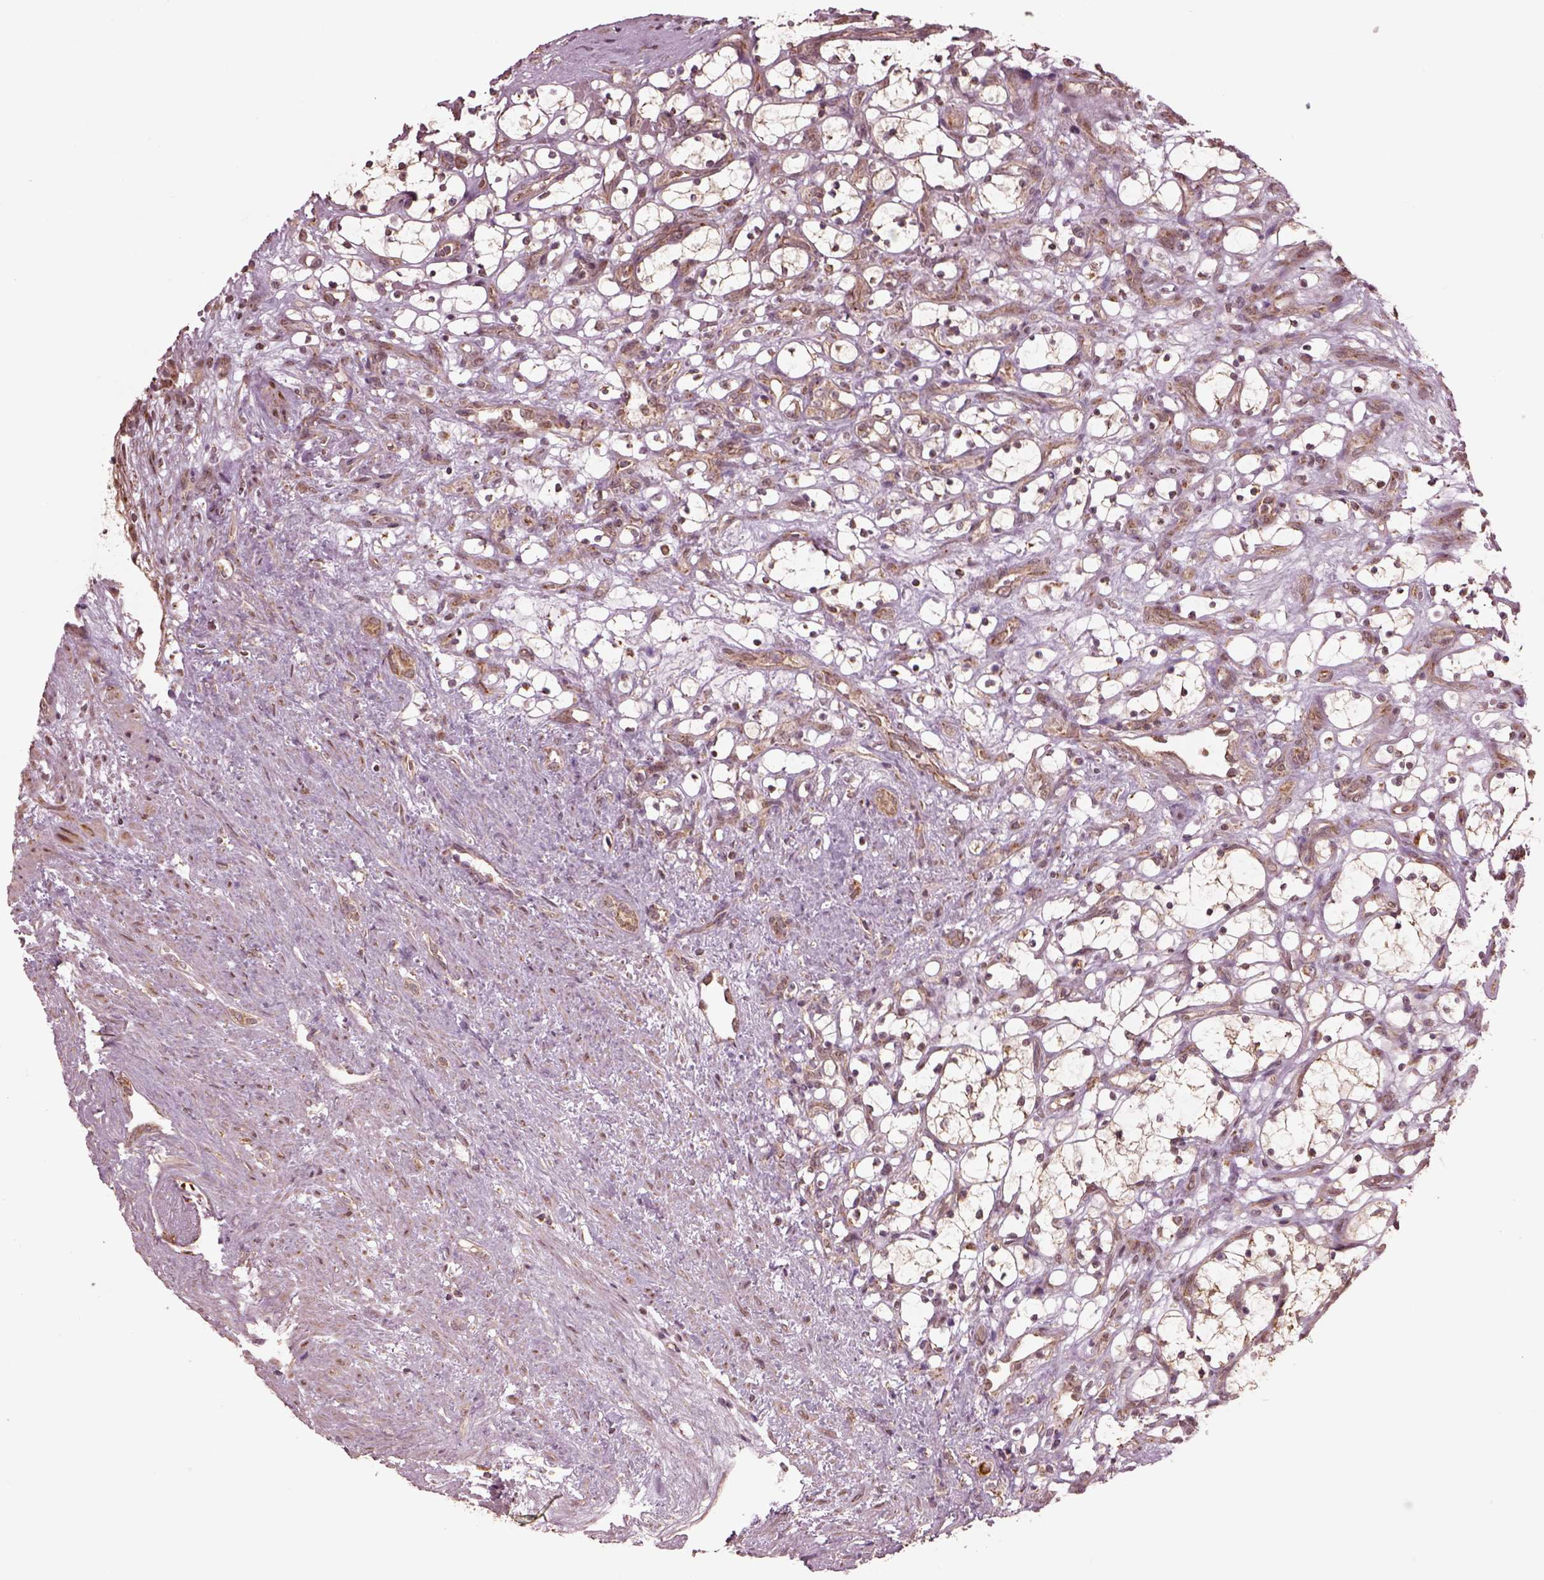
{"staining": {"intensity": "moderate", "quantity": ">75%", "location": "cytoplasmic/membranous"}, "tissue": "renal cancer", "cell_type": "Tumor cells", "image_type": "cancer", "snomed": [{"axis": "morphology", "description": "Adenocarcinoma, NOS"}, {"axis": "topography", "description": "Kidney"}], "caption": "Renal cancer tissue demonstrates moderate cytoplasmic/membranous positivity in approximately >75% of tumor cells, visualized by immunohistochemistry.", "gene": "SEL1L3", "patient": {"sex": "female", "age": 69}}